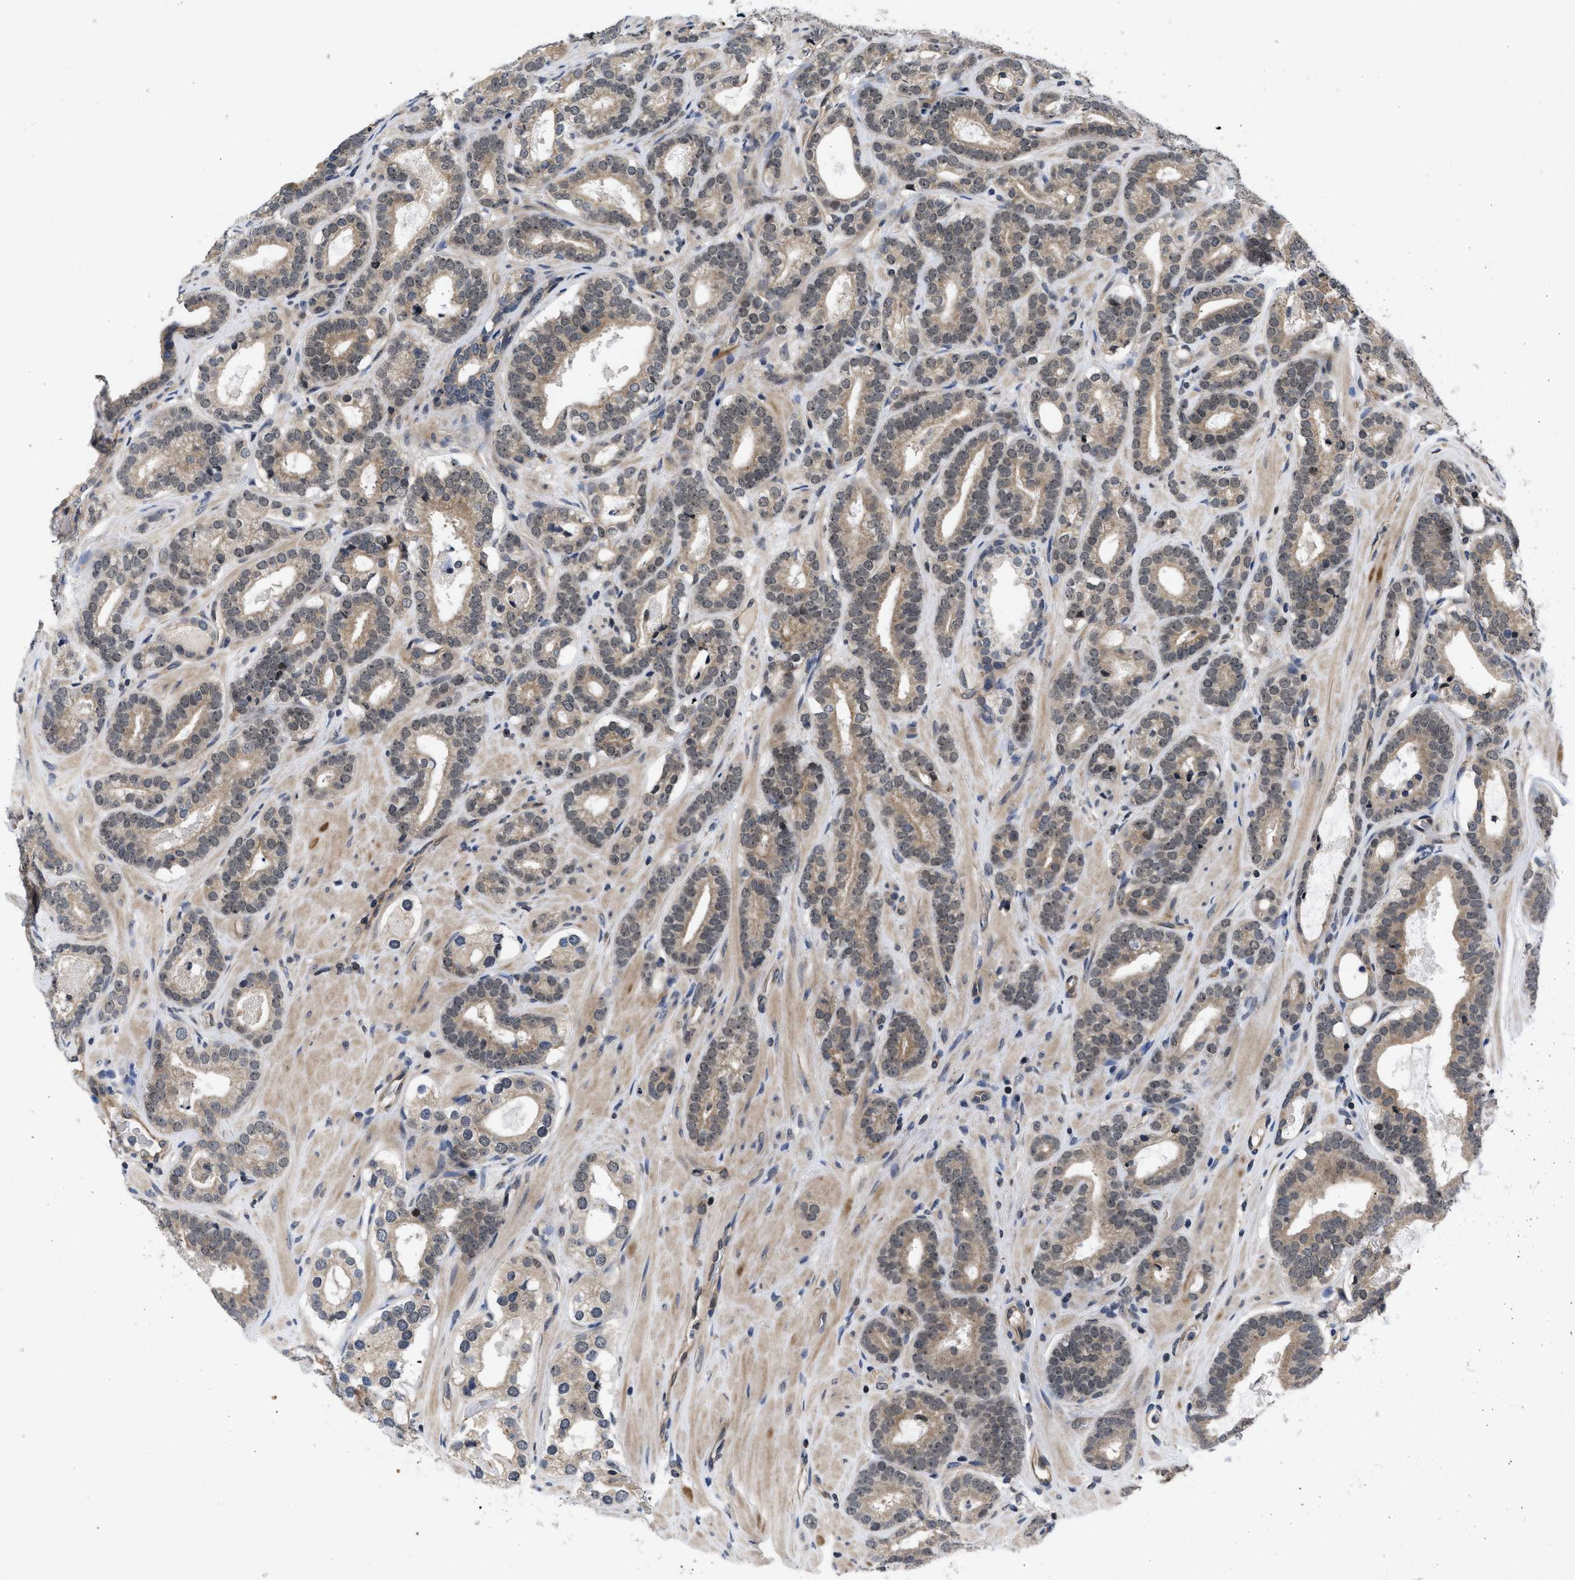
{"staining": {"intensity": "moderate", "quantity": ">75%", "location": "cytoplasmic/membranous"}, "tissue": "prostate cancer", "cell_type": "Tumor cells", "image_type": "cancer", "snomed": [{"axis": "morphology", "description": "Adenocarcinoma, High grade"}, {"axis": "topography", "description": "Prostate"}], "caption": "A photomicrograph of prostate cancer (adenocarcinoma (high-grade)) stained for a protein exhibits moderate cytoplasmic/membranous brown staining in tumor cells. Nuclei are stained in blue.", "gene": "DNAJC14", "patient": {"sex": "male", "age": 60}}